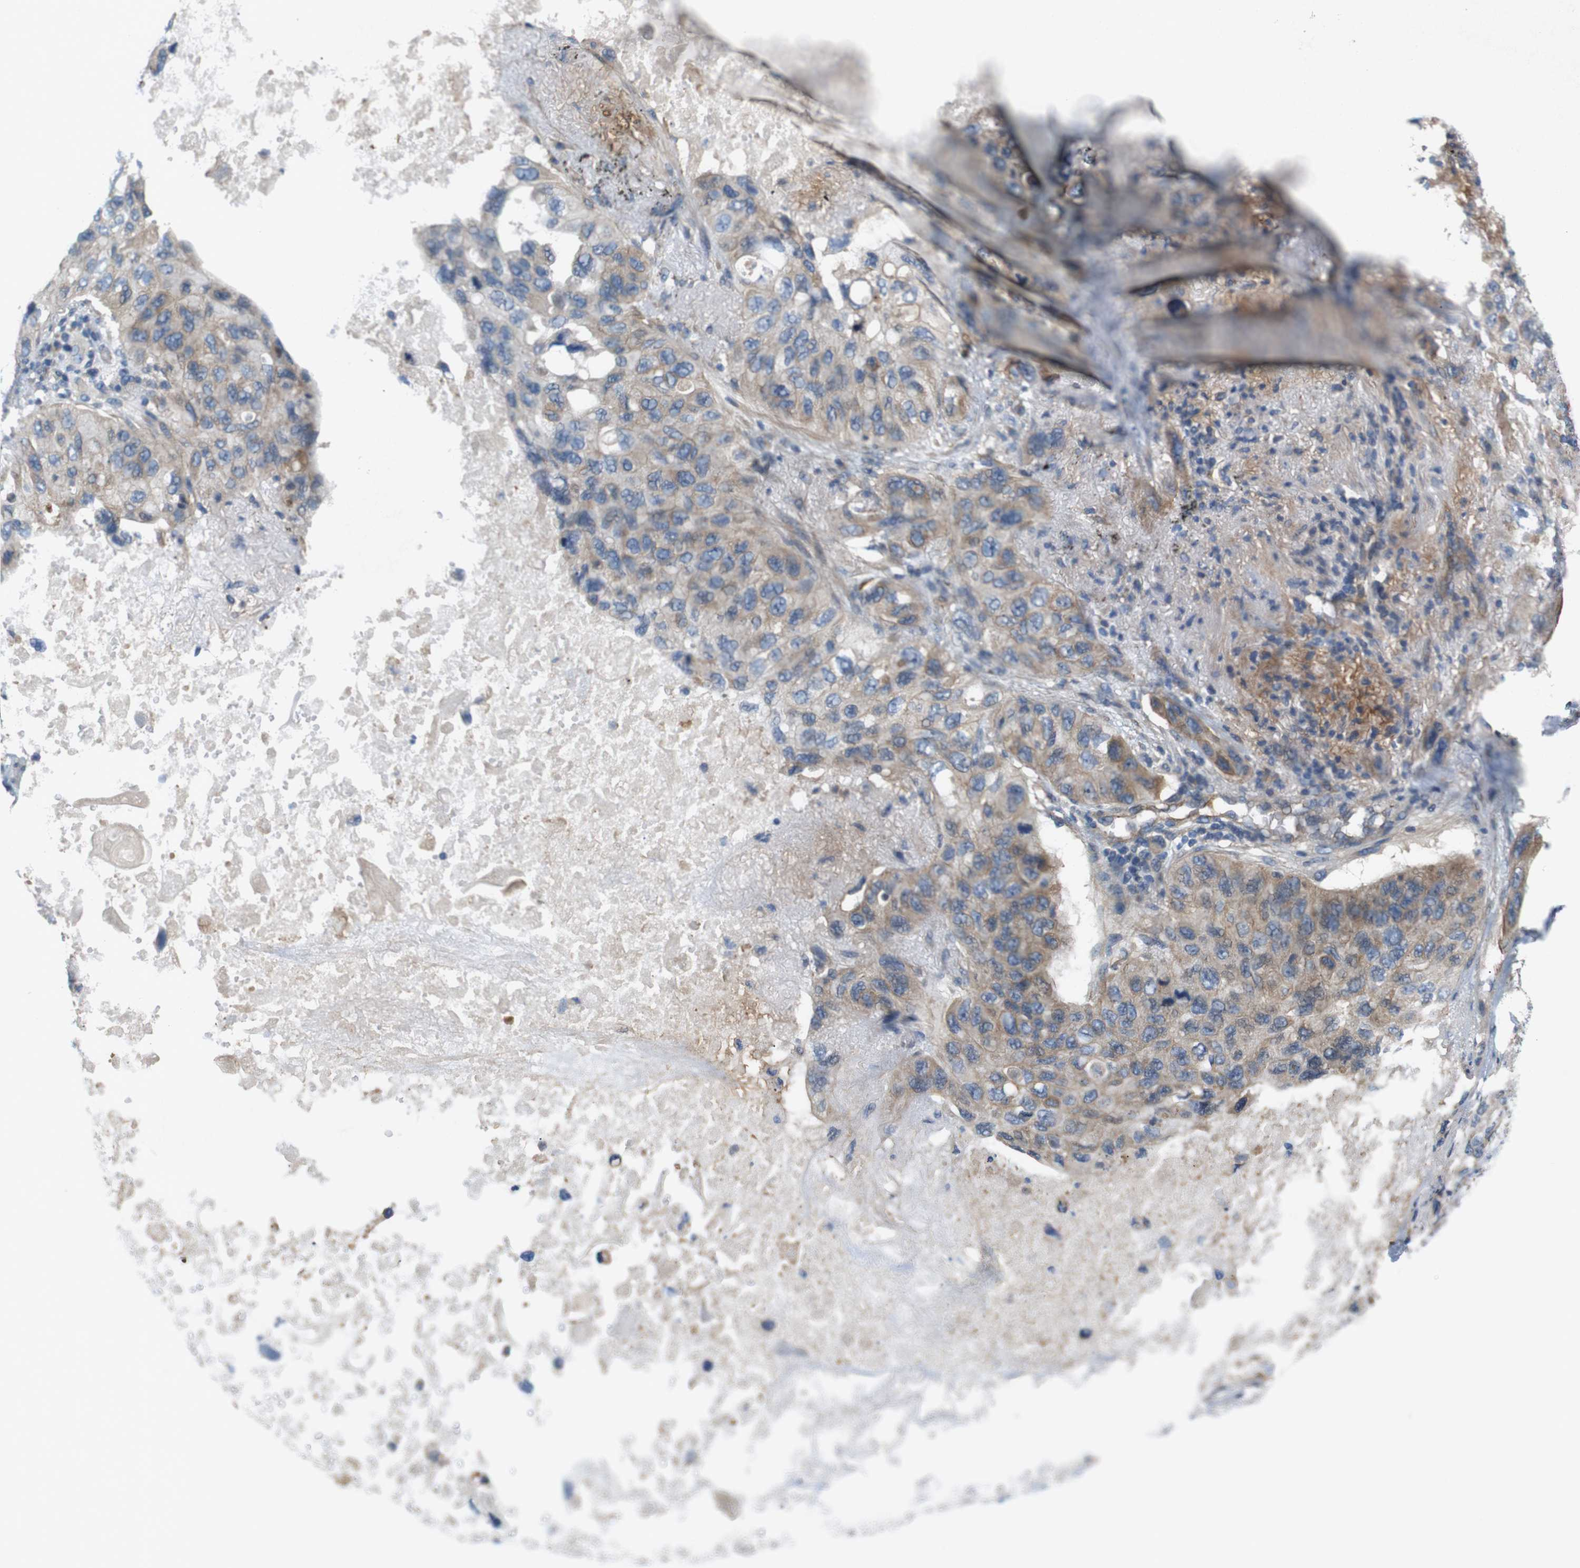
{"staining": {"intensity": "weak", "quantity": ">75%", "location": "cytoplasmic/membranous"}, "tissue": "lung cancer", "cell_type": "Tumor cells", "image_type": "cancer", "snomed": [{"axis": "morphology", "description": "Squamous cell carcinoma, NOS"}, {"axis": "topography", "description": "Lung"}], "caption": "This image exhibits lung cancer stained with immunohistochemistry (IHC) to label a protein in brown. The cytoplasmic/membranous of tumor cells show weak positivity for the protein. Nuclei are counter-stained blue.", "gene": "BVES", "patient": {"sex": "female", "age": 73}}